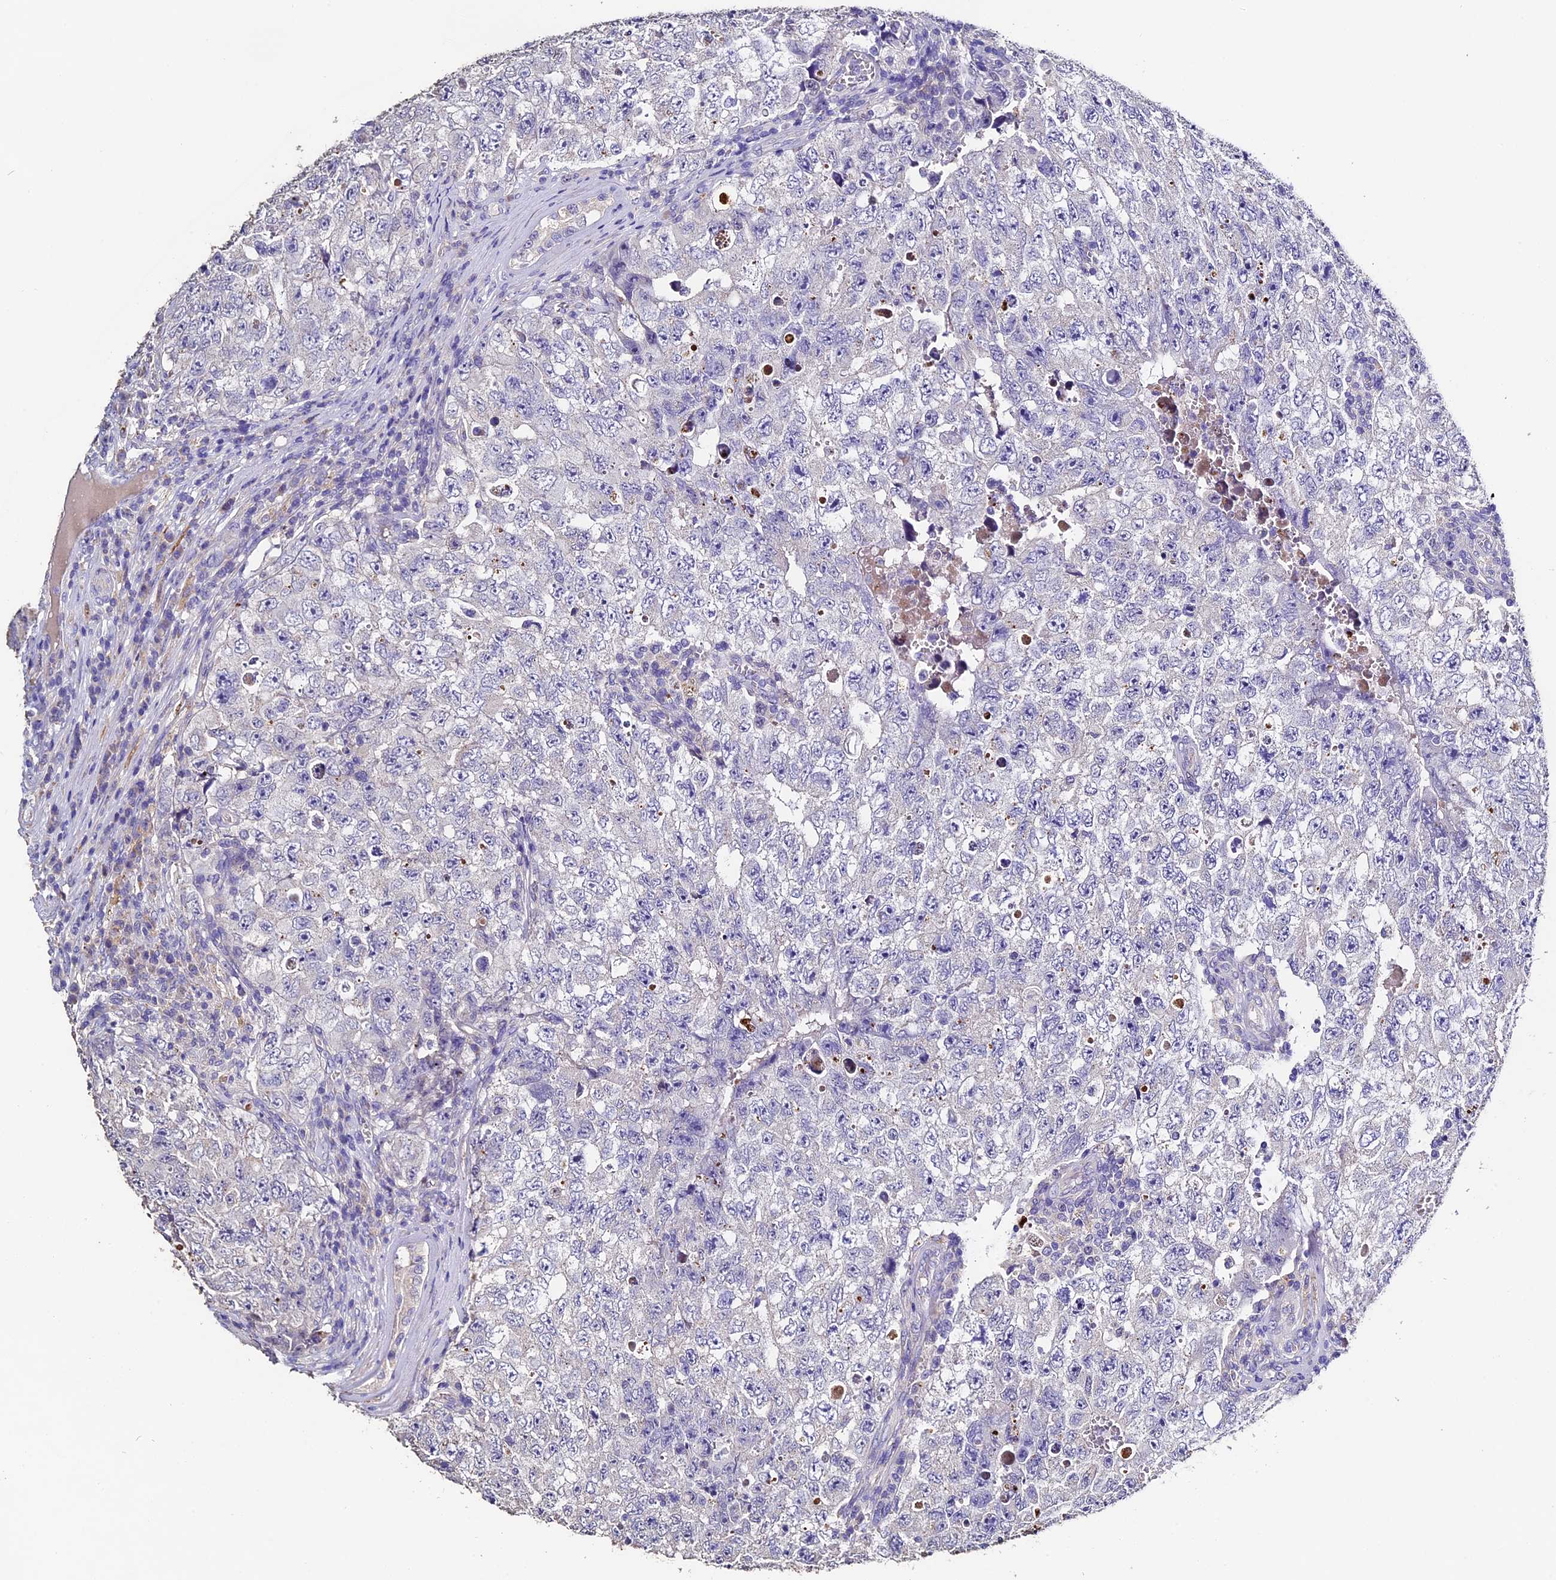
{"staining": {"intensity": "negative", "quantity": "none", "location": "none"}, "tissue": "testis cancer", "cell_type": "Tumor cells", "image_type": "cancer", "snomed": [{"axis": "morphology", "description": "Carcinoma, Embryonal, NOS"}, {"axis": "topography", "description": "Testis"}], "caption": "Testis embryonal carcinoma stained for a protein using IHC demonstrates no expression tumor cells.", "gene": "FBXW9", "patient": {"sex": "male", "age": 17}}